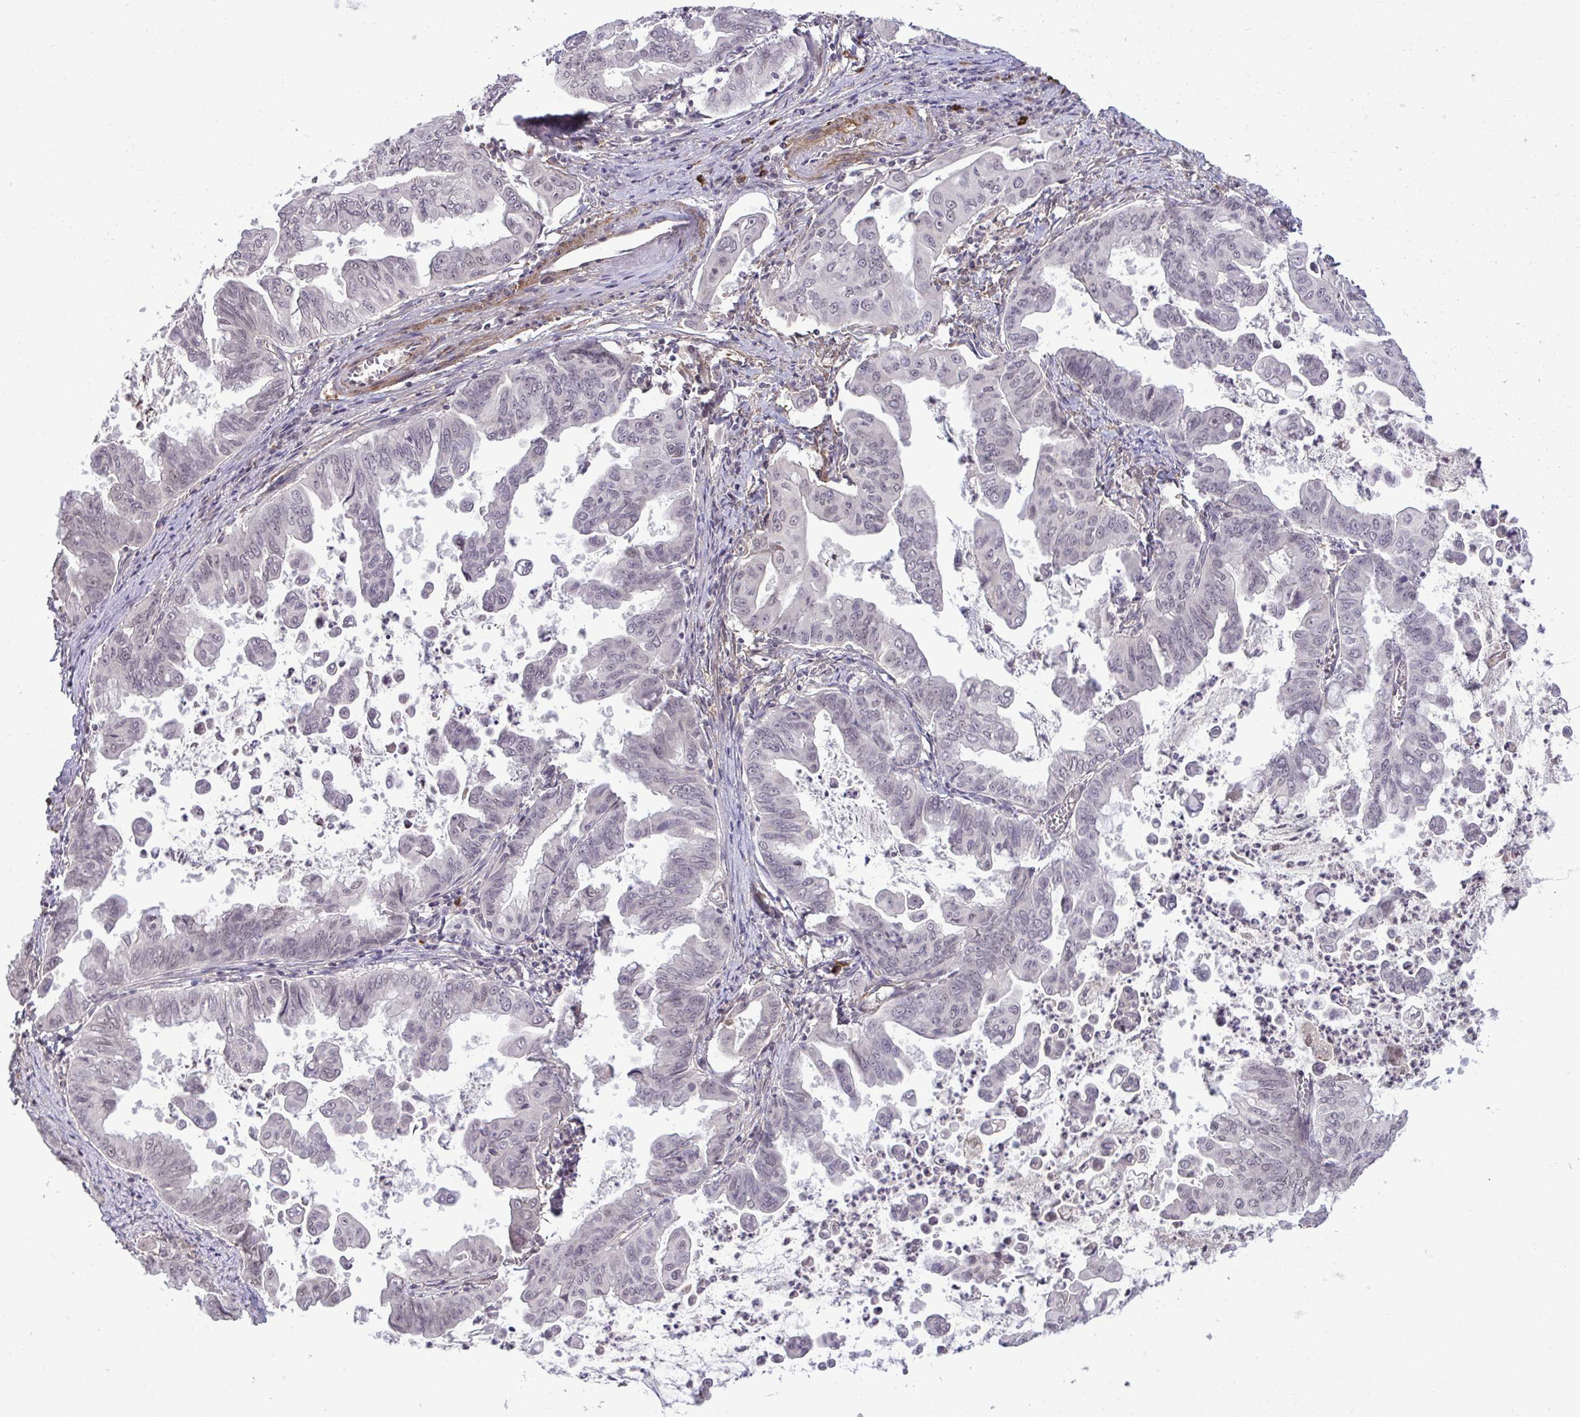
{"staining": {"intensity": "negative", "quantity": "none", "location": "none"}, "tissue": "stomach cancer", "cell_type": "Tumor cells", "image_type": "cancer", "snomed": [{"axis": "morphology", "description": "Adenocarcinoma, NOS"}, {"axis": "topography", "description": "Stomach, upper"}], "caption": "Tumor cells show no significant protein staining in stomach cancer (adenocarcinoma).", "gene": "ZSCAN9", "patient": {"sex": "male", "age": 80}}